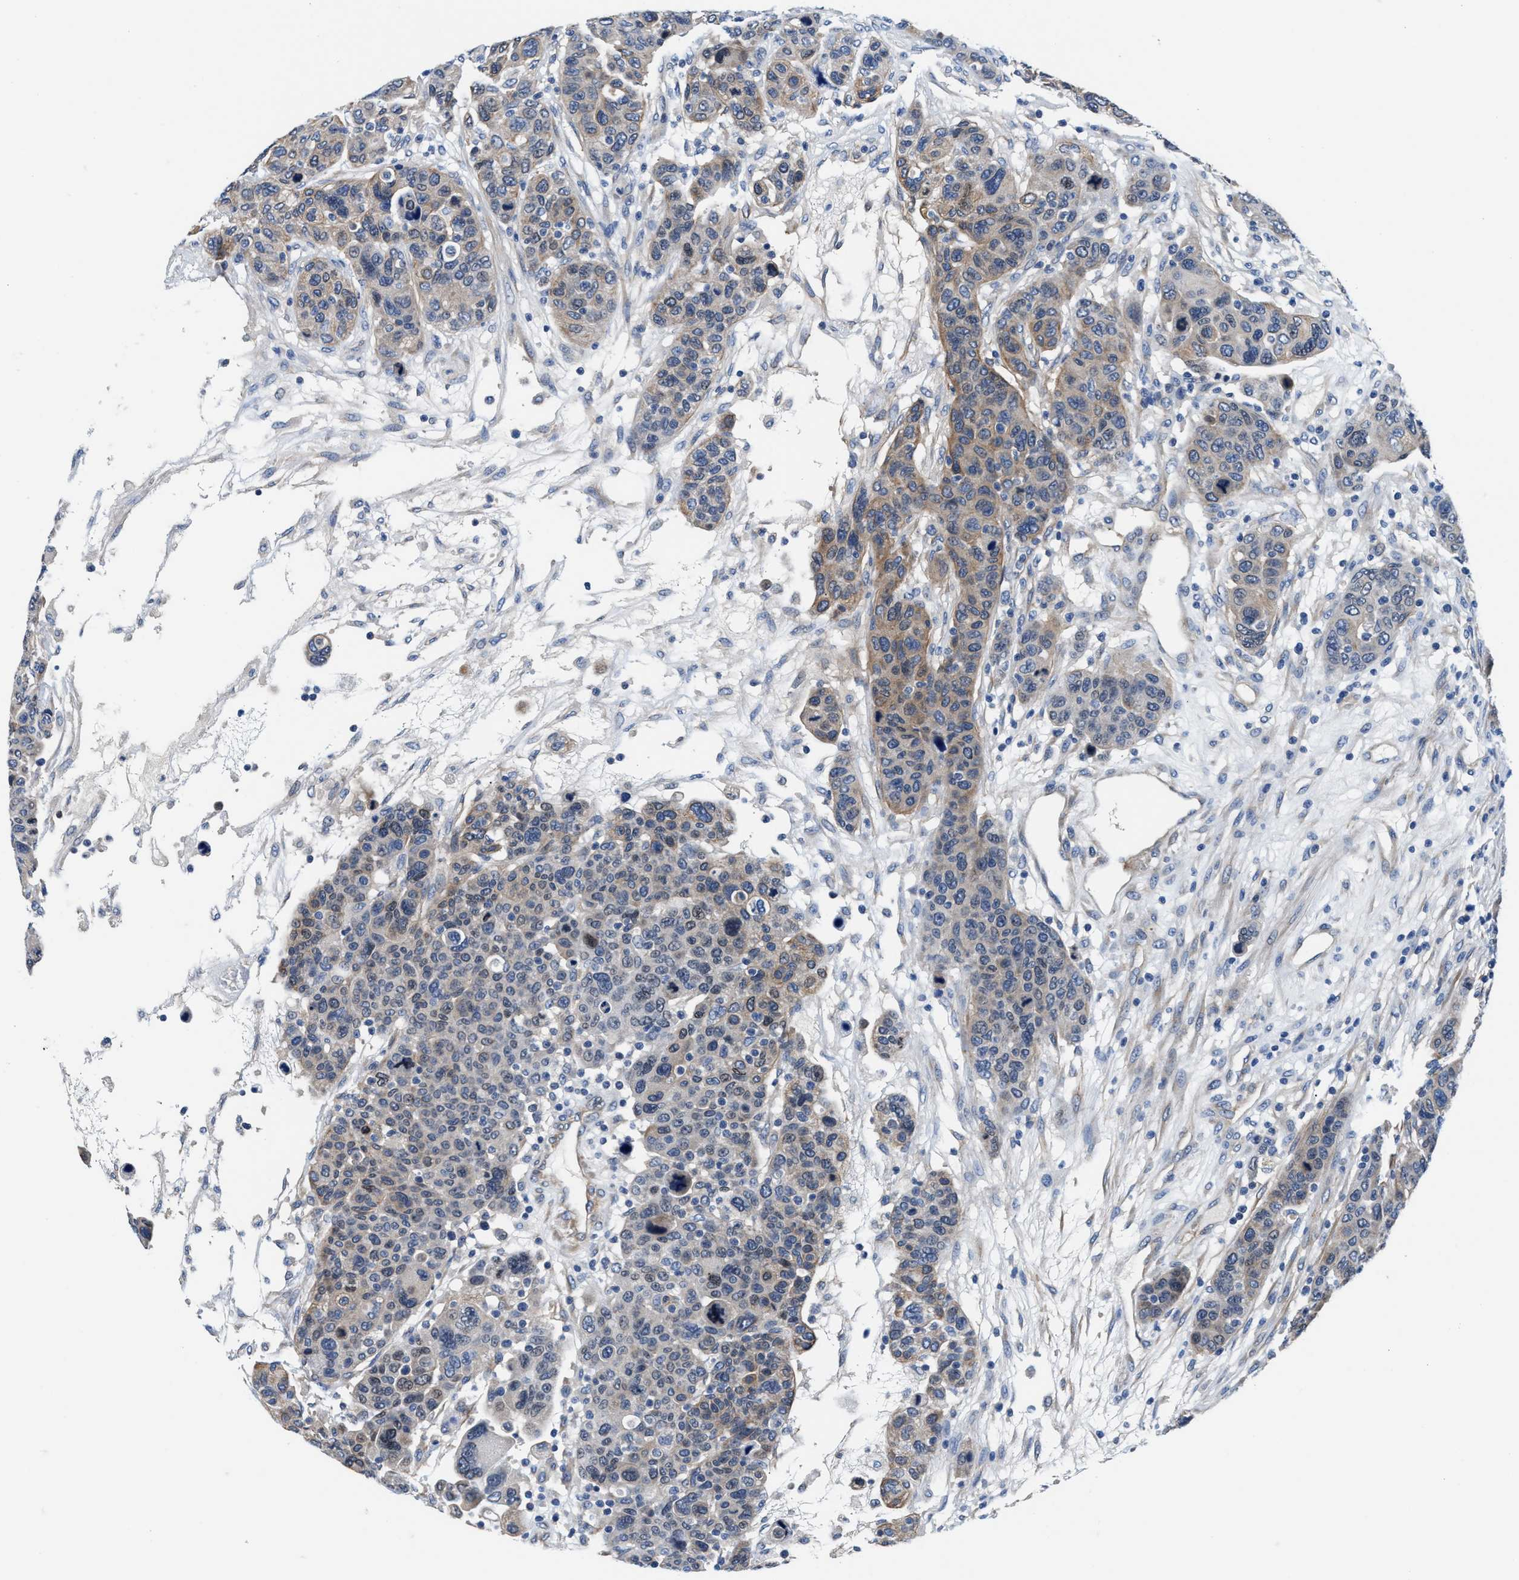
{"staining": {"intensity": "weak", "quantity": "25%-75%", "location": "cytoplasmic/membranous"}, "tissue": "breast cancer", "cell_type": "Tumor cells", "image_type": "cancer", "snomed": [{"axis": "morphology", "description": "Duct carcinoma"}, {"axis": "topography", "description": "Breast"}], "caption": "High-magnification brightfield microscopy of breast intraductal carcinoma stained with DAB (3,3'-diaminobenzidine) (brown) and counterstained with hematoxylin (blue). tumor cells exhibit weak cytoplasmic/membranous positivity is identified in approximately25%-75% of cells.", "gene": "PARG", "patient": {"sex": "female", "age": 37}}